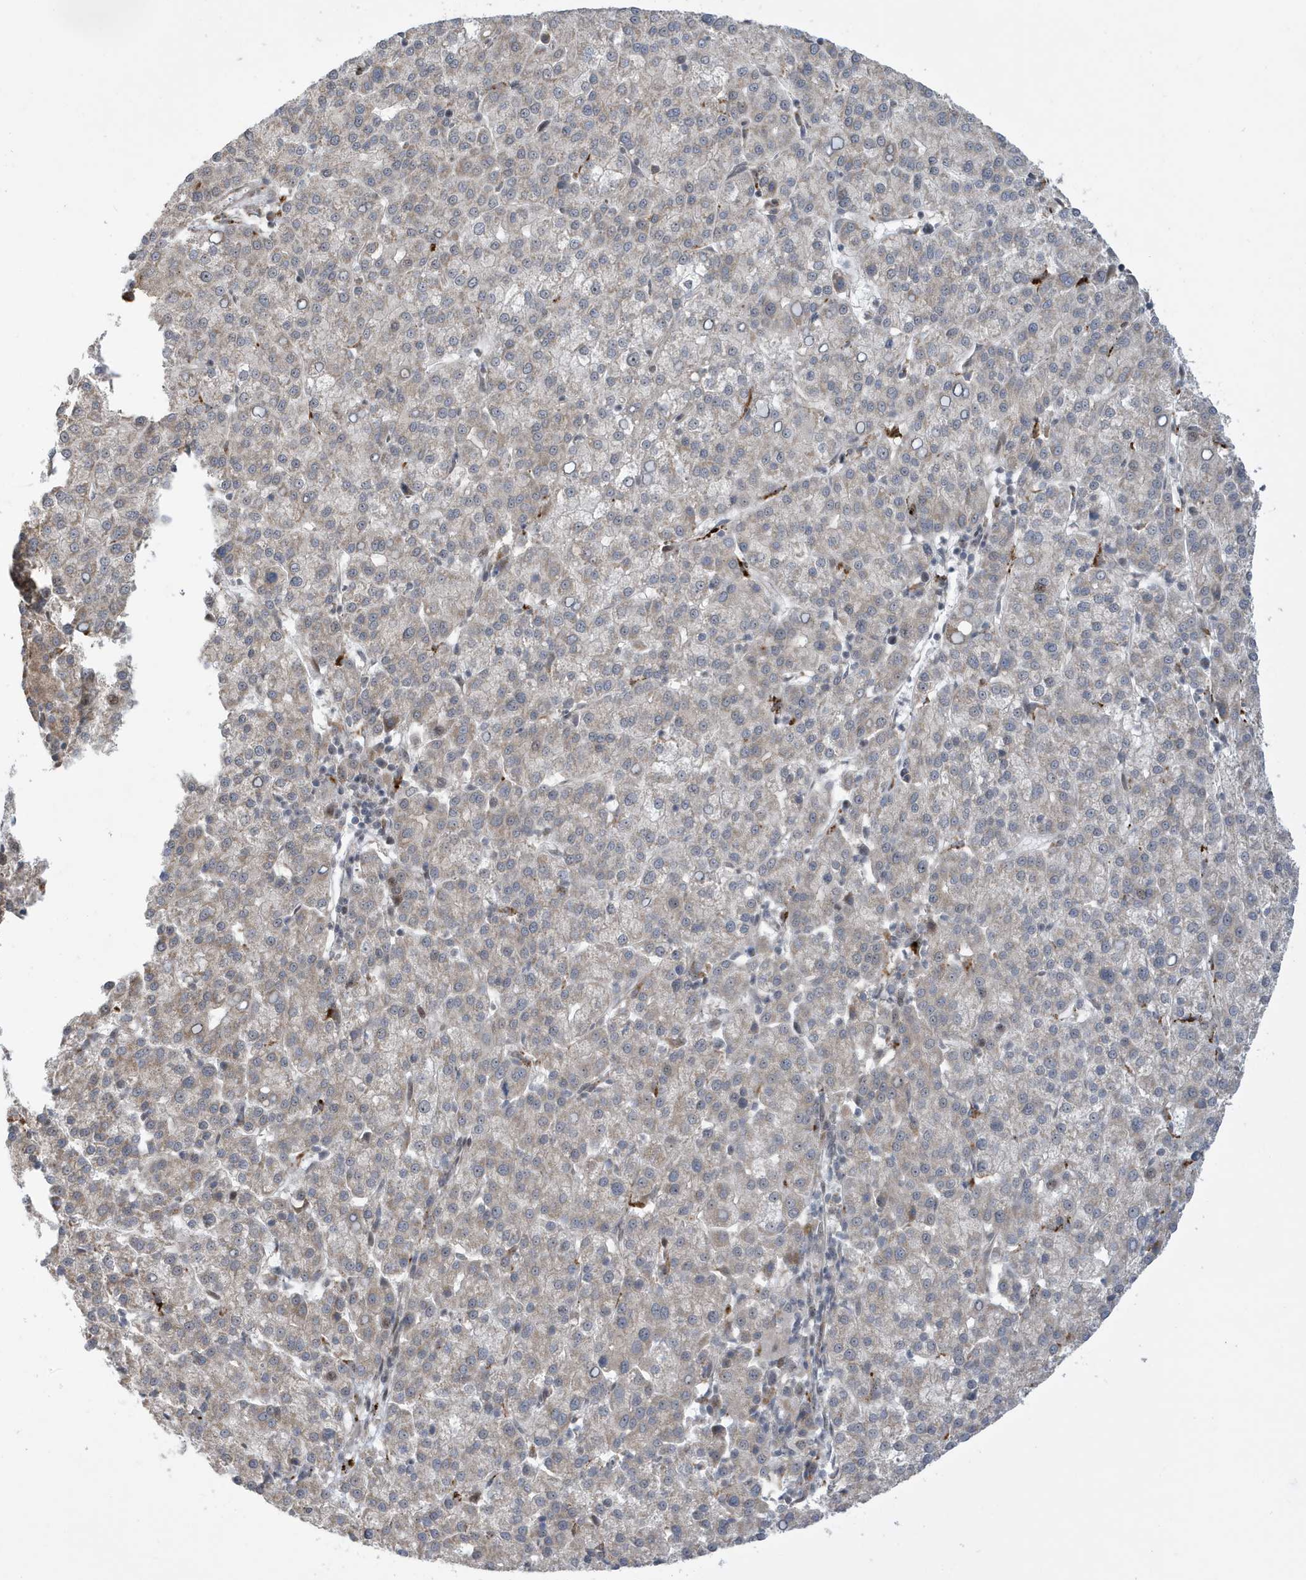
{"staining": {"intensity": "weak", "quantity": "<25%", "location": "cytoplasmic/membranous"}, "tissue": "liver cancer", "cell_type": "Tumor cells", "image_type": "cancer", "snomed": [{"axis": "morphology", "description": "Carcinoma, Hepatocellular, NOS"}, {"axis": "topography", "description": "Liver"}], "caption": "Micrograph shows no protein positivity in tumor cells of liver cancer (hepatocellular carcinoma) tissue.", "gene": "FAM9B", "patient": {"sex": "female", "age": 58}}